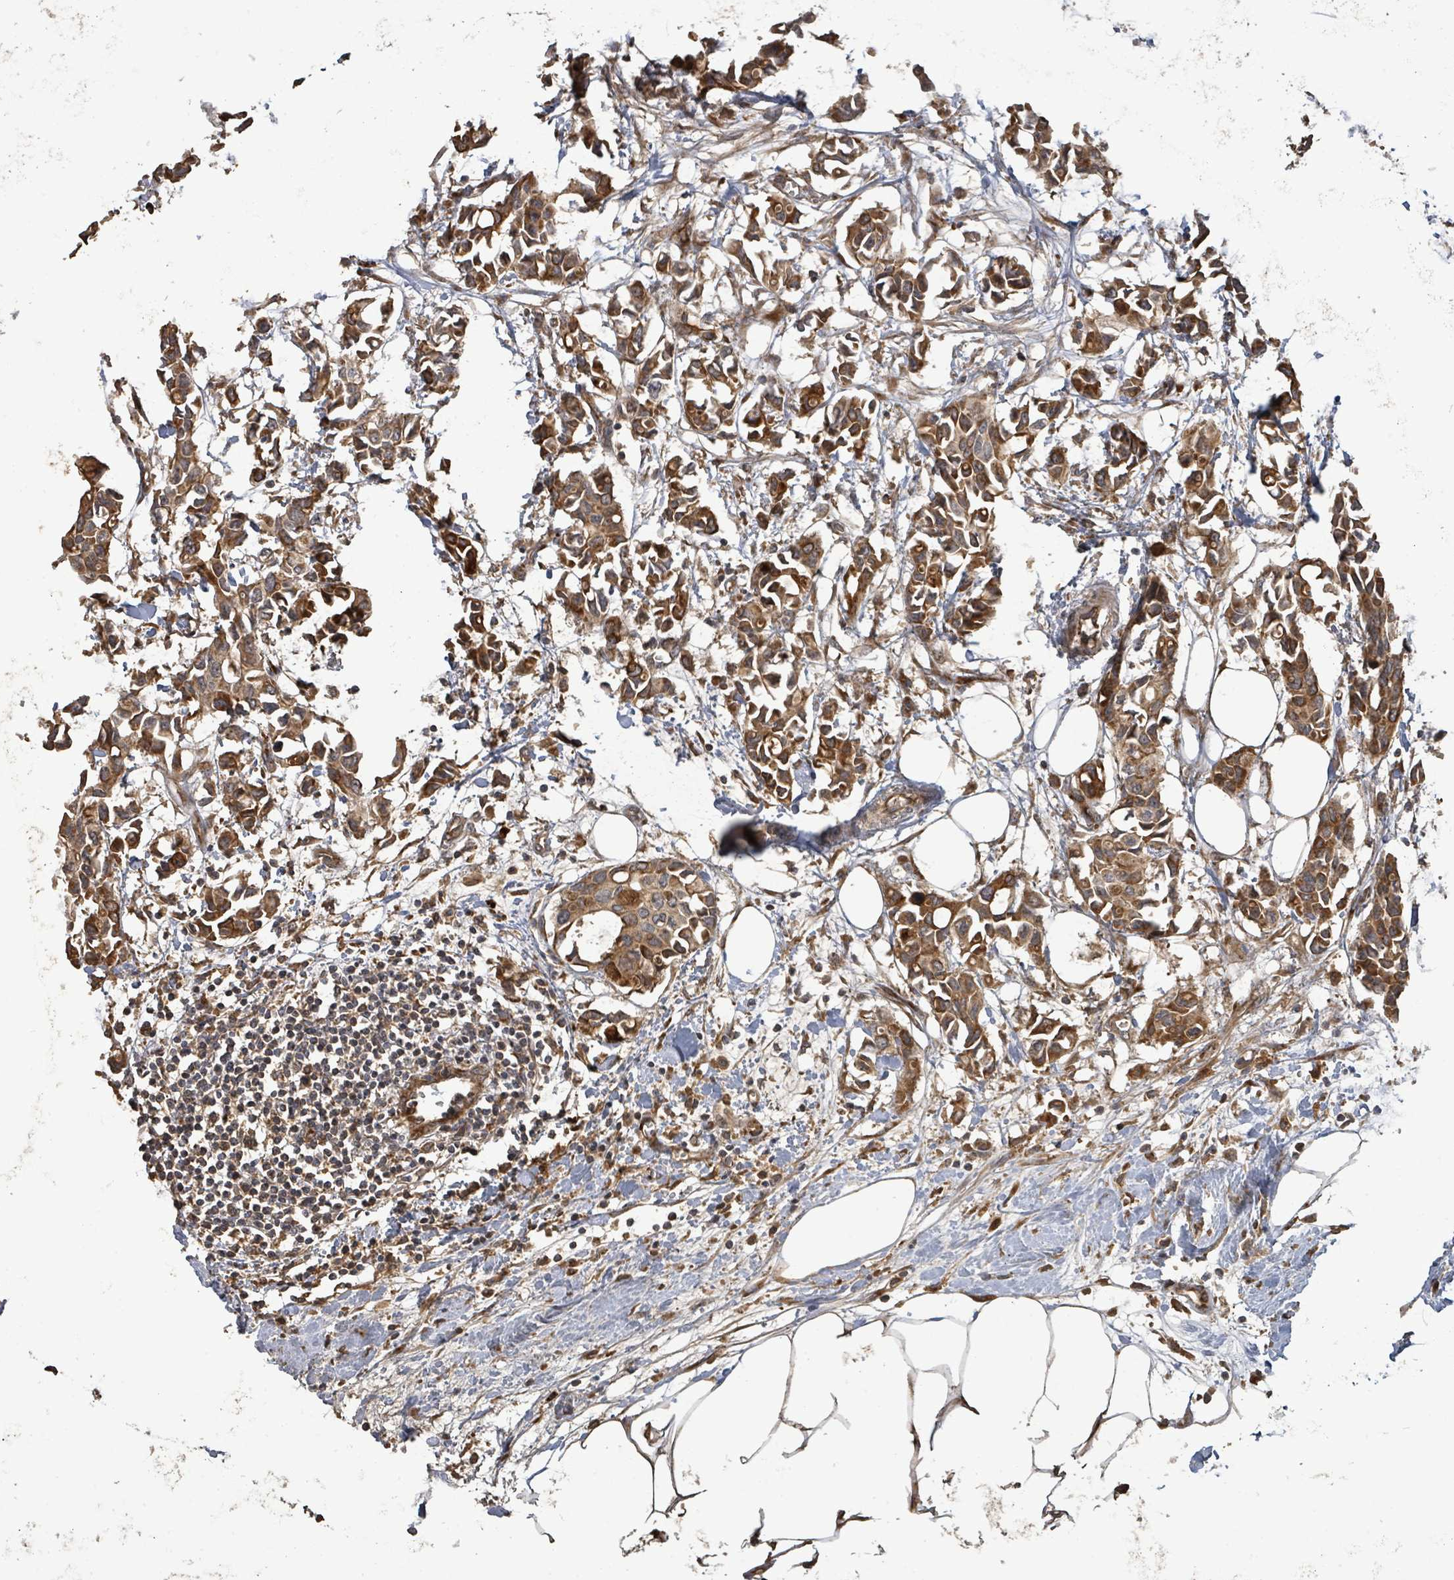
{"staining": {"intensity": "strong", "quantity": ">75%", "location": "cytoplasmic/membranous"}, "tissue": "breast cancer", "cell_type": "Tumor cells", "image_type": "cancer", "snomed": [{"axis": "morphology", "description": "Duct carcinoma"}, {"axis": "topography", "description": "Breast"}], "caption": "Approximately >75% of tumor cells in breast intraductal carcinoma reveal strong cytoplasmic/membranous protein expression as visualized by brown immunohistochemical staining.", "gene": "STARD4", "patient": {"sex": "female", "age": 41}}